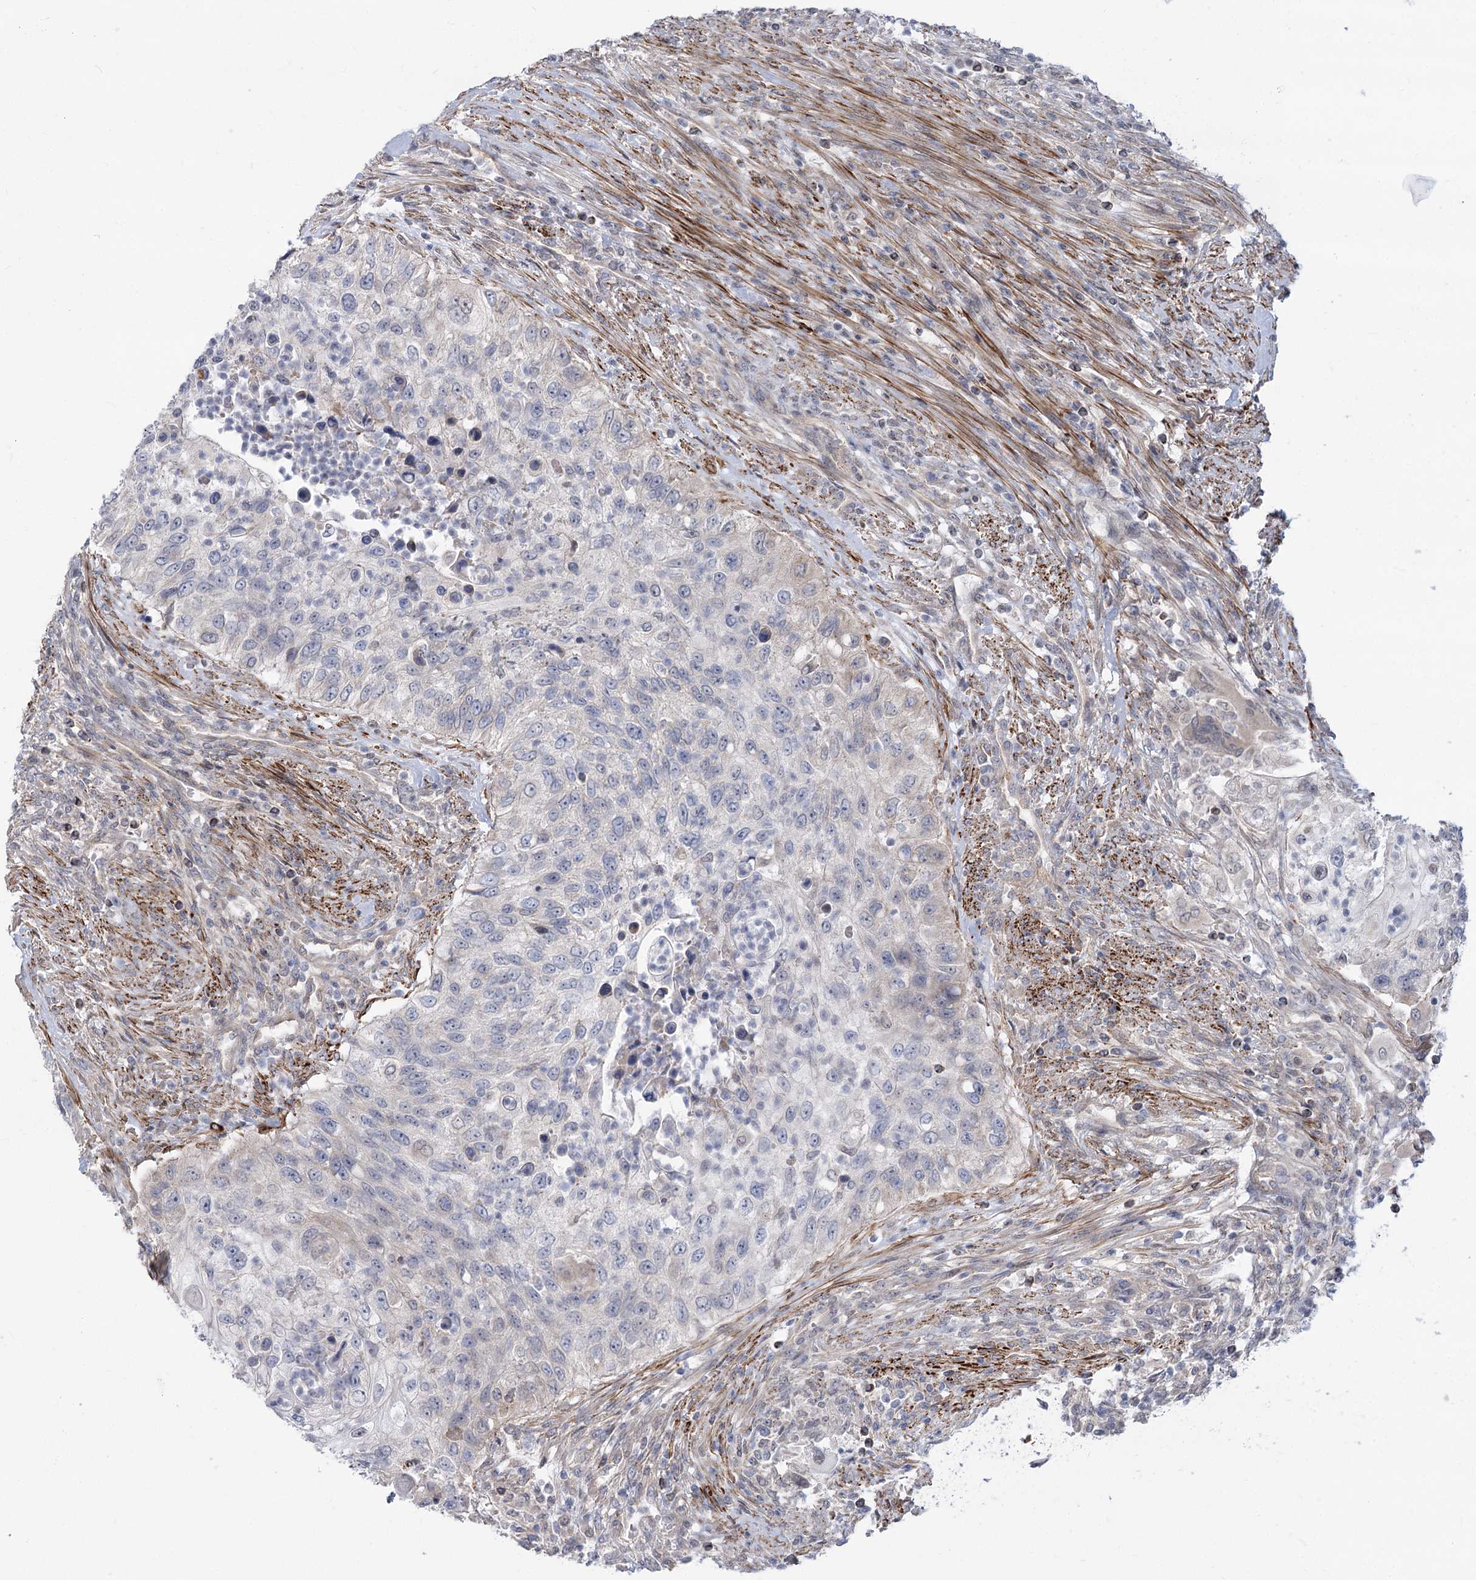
{"staining": {"intensity": "negative", "quantity": "none", "location": "none"}, "tissue": "urothelial cancer", "cell_type": "Tumor cells", "image_type": "cancer", "snomed": [{"axis": "morphology", "description": "Urothelial carcinoma, High grade"}, {"axis": "topography", "description": "Urinary bladder"}], "caption": "DAB (3,3'-diaminobenzidine) immunohistochemical staining of high-grade urothelial carcinoma demonstrates no significant expression in tumor cells.", "gene": "ARSI", "patient": {"sex": "female", "age": 60}}